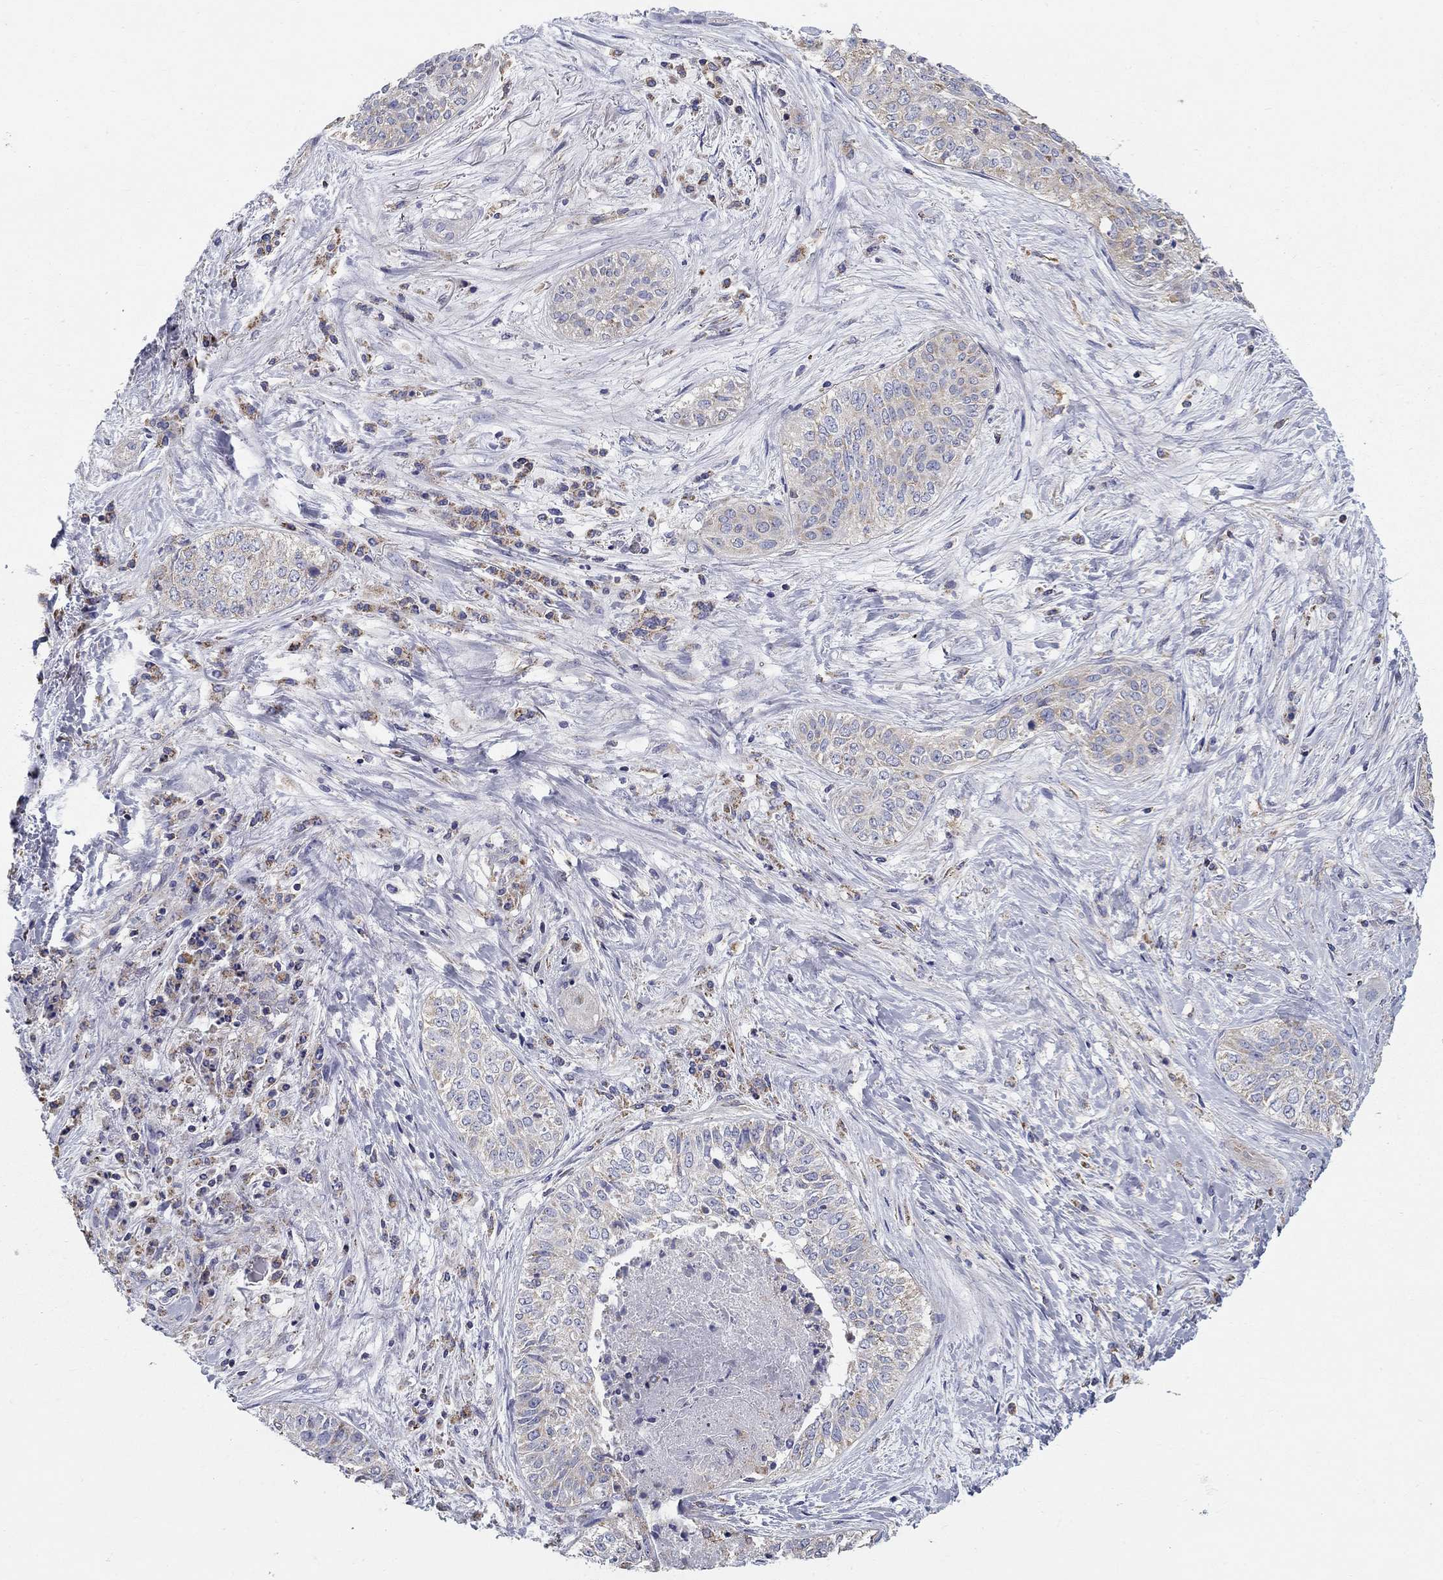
{"staining": {"intensity": "negative", "quantity": "none", "location": "none"}, "tissue": "lung cancer", "cell_type": "Tumor cells", "image_type": "cancer", "snomed": [{"axis": "morphology", "description": "Squamous cell carcinoma, NOS"}, {"axis": "topography", "description": "Lung"}], "caption": "An immunohistochemistry (IHC) image of lung squamous cell carcinoma is shown. There is no staining in tumor cells of lung squamous cell carcinoma.", "gene": "NME5", "patient": {"sex": "male", "age": 64}}